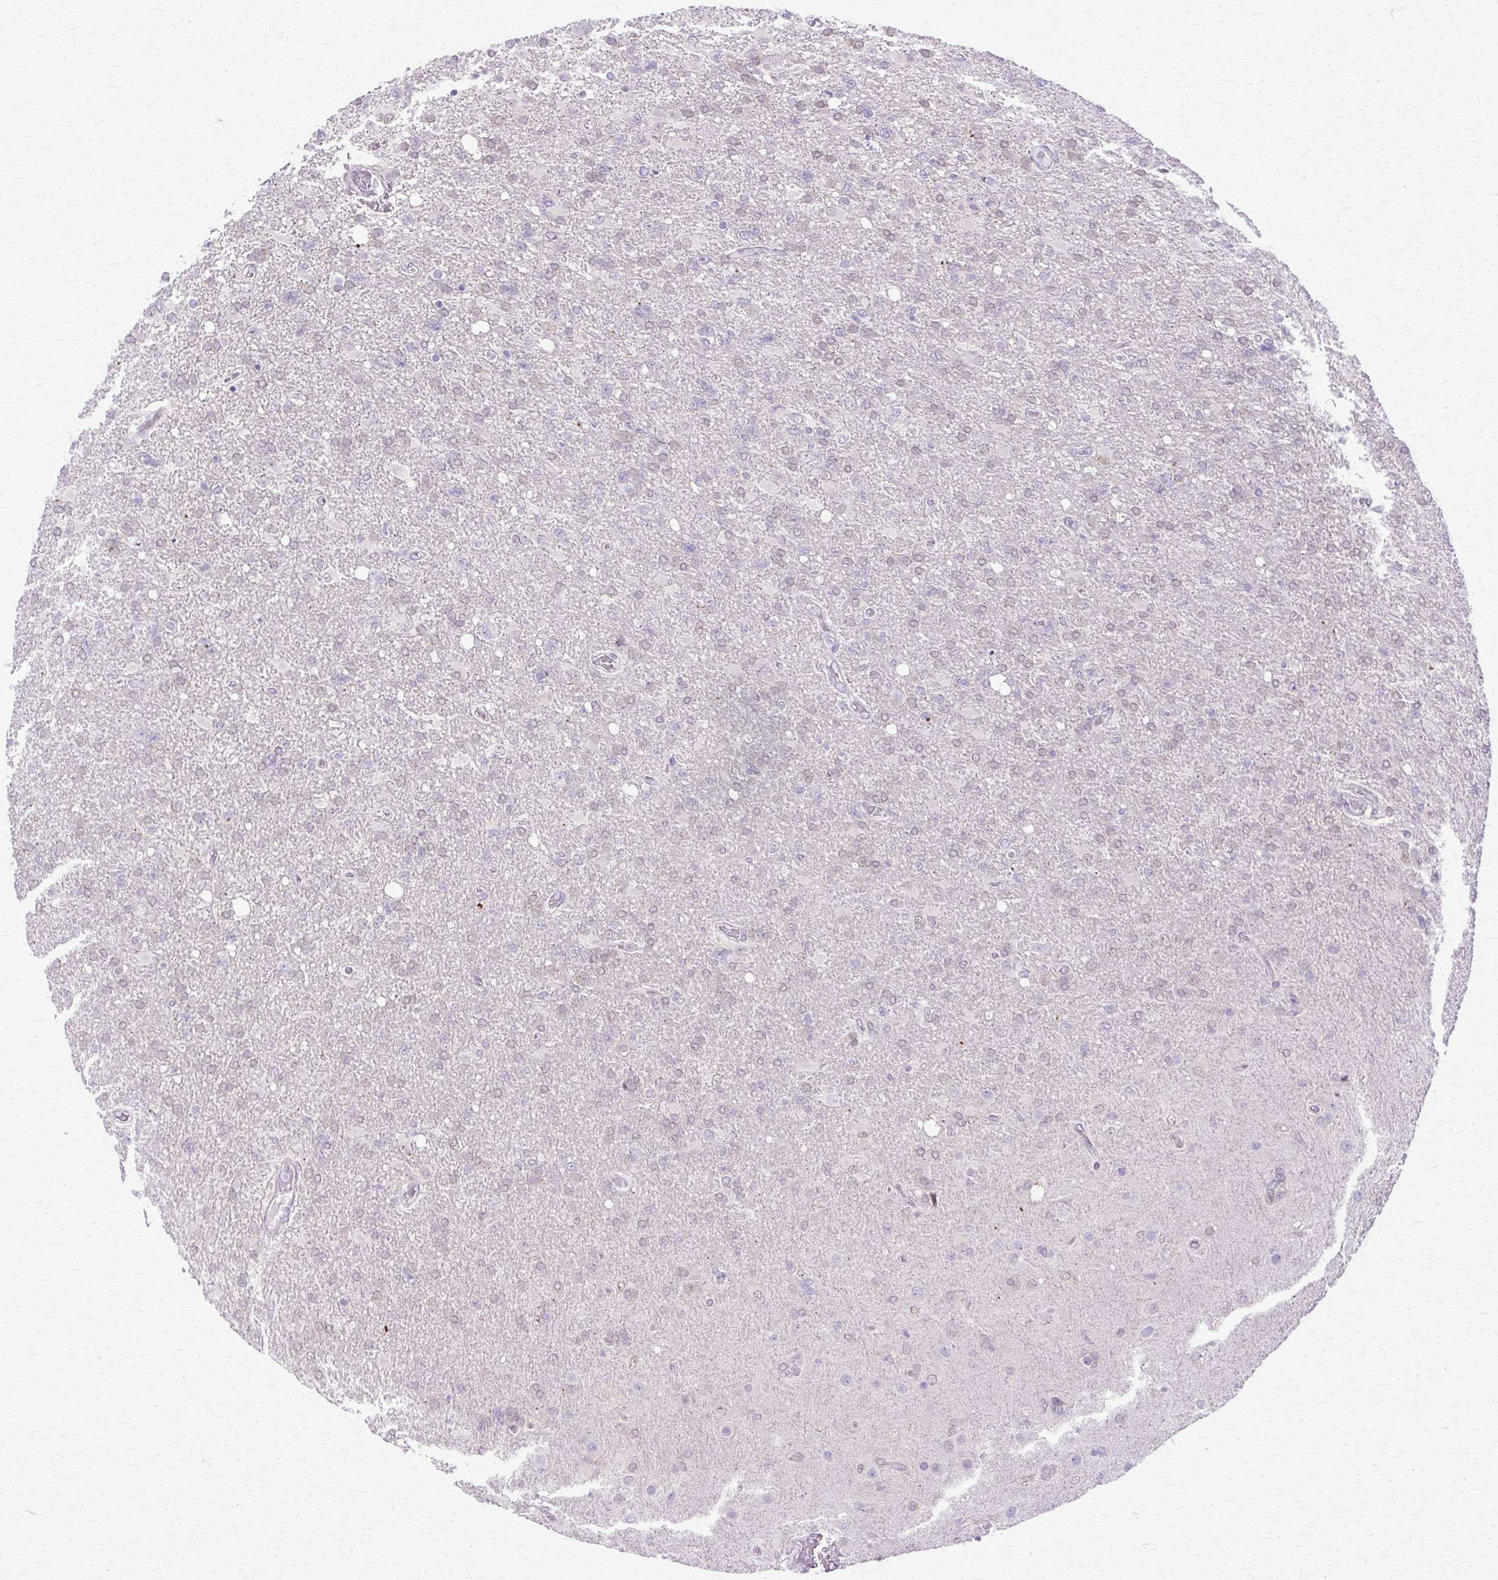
{"staining": {"intensity": "weak", "quantity": "<25%", "location": "nuclear"}, "tissue": "glioma", "cell_type": "Tumor cells", "image_type": "cancer", "snomed": [{"axis": "morphology", "description": "Glioma, malignant, High grade"}, {"axis": "topography", "description": "Brain"}], "caption": "A high-resolution image shows IHC staining of glioma, which demonstrates no significant positivity in tumor cells.", "gene": "HSPA8", "patient": {"sex": "male", "age": 61}}